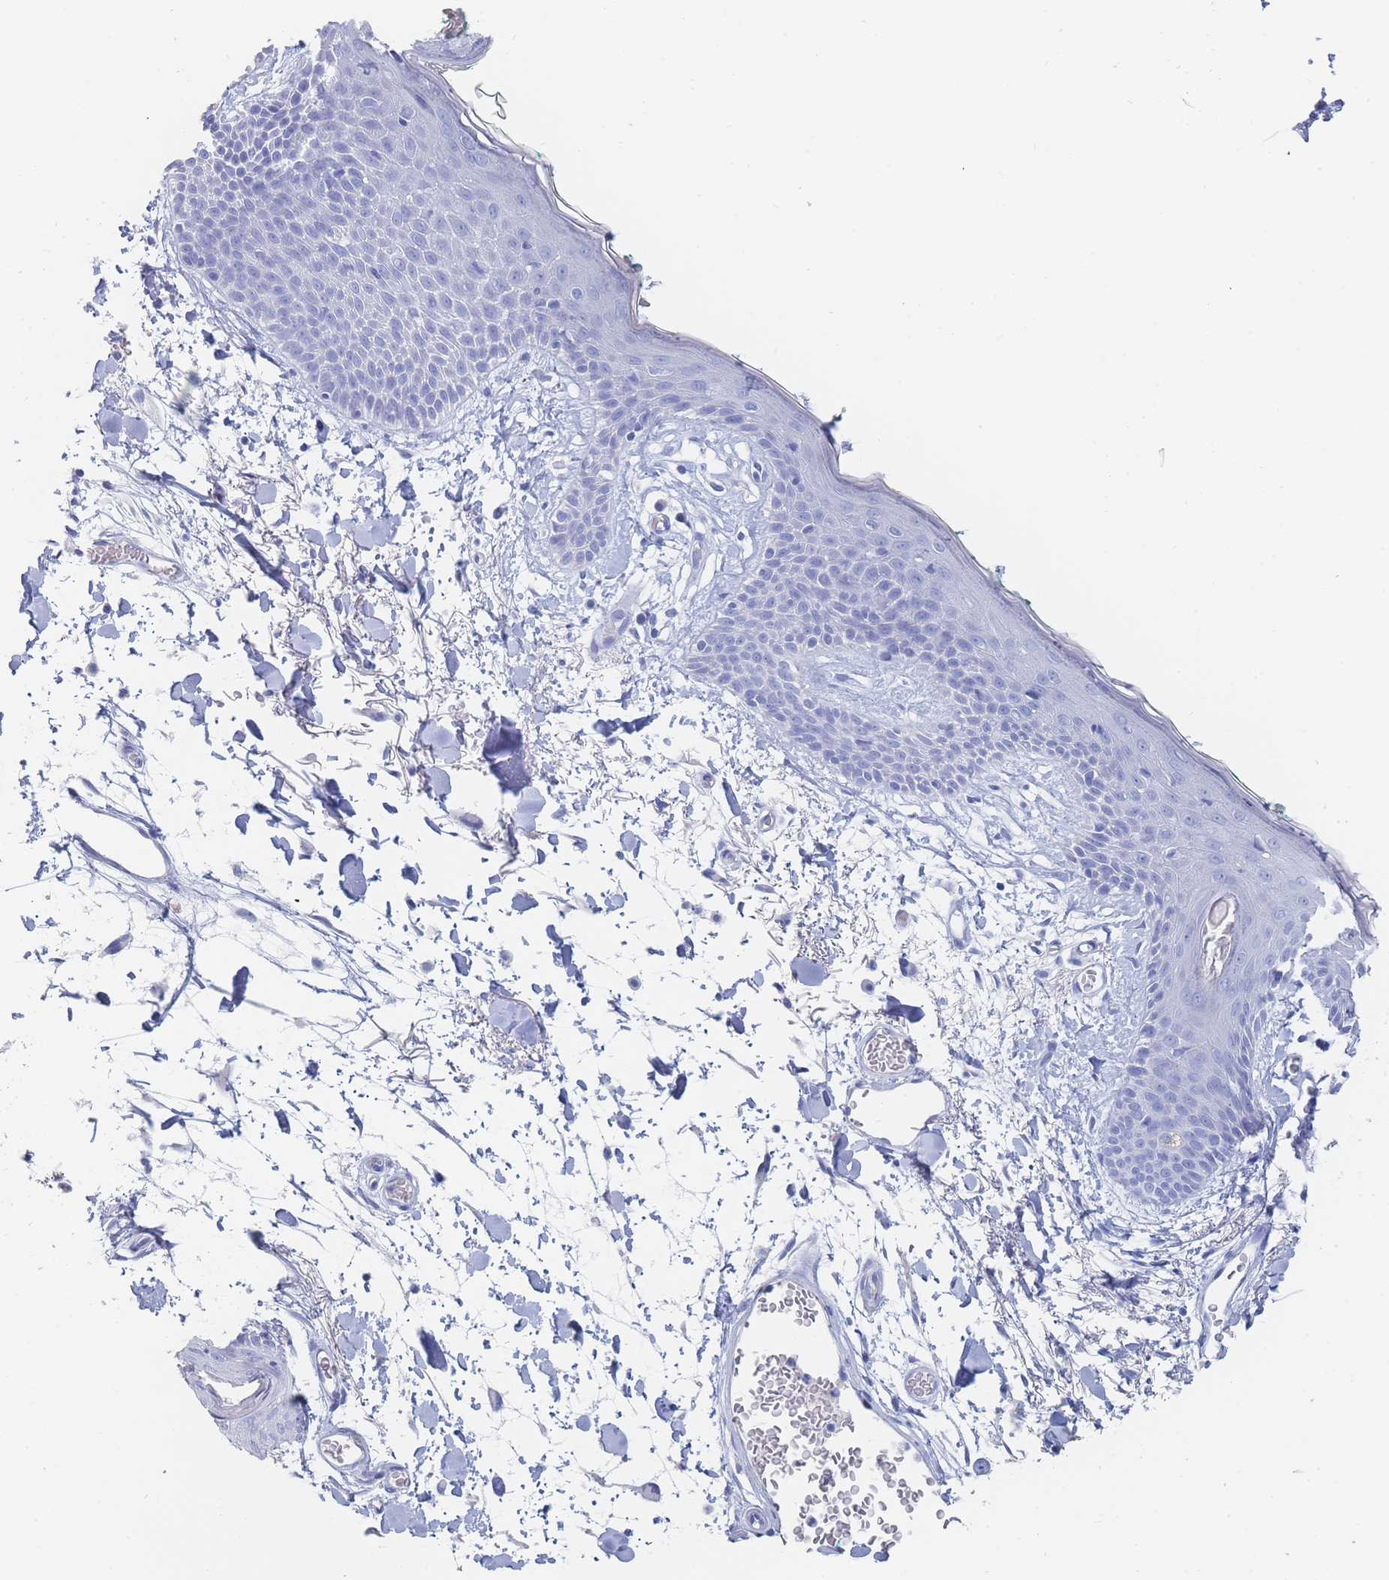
{"staining": {"intensity": "negative", "quantity": "none", "location": "none"}, "tissue": "skin", "cell_type": "Fibroblasts", "image_type": "normal", "snomed": [{"axis": "morphology", "description": "Normal tissue, NOS"}, {"axis": "topography", "description": "Skin"}], "caption": "High power microscopy micrograph of an immunohistochemistry photomicrograph of benign skin, revealing no significant positivity in fibroblasts. The staining is performed using DAB (3,3'-diaminobenzidine) brown chromogen with nuclei counter-stained in using hematoxylin.", "gene": "SLC25A35", "patient": {"sex": "male", "age": 79}}